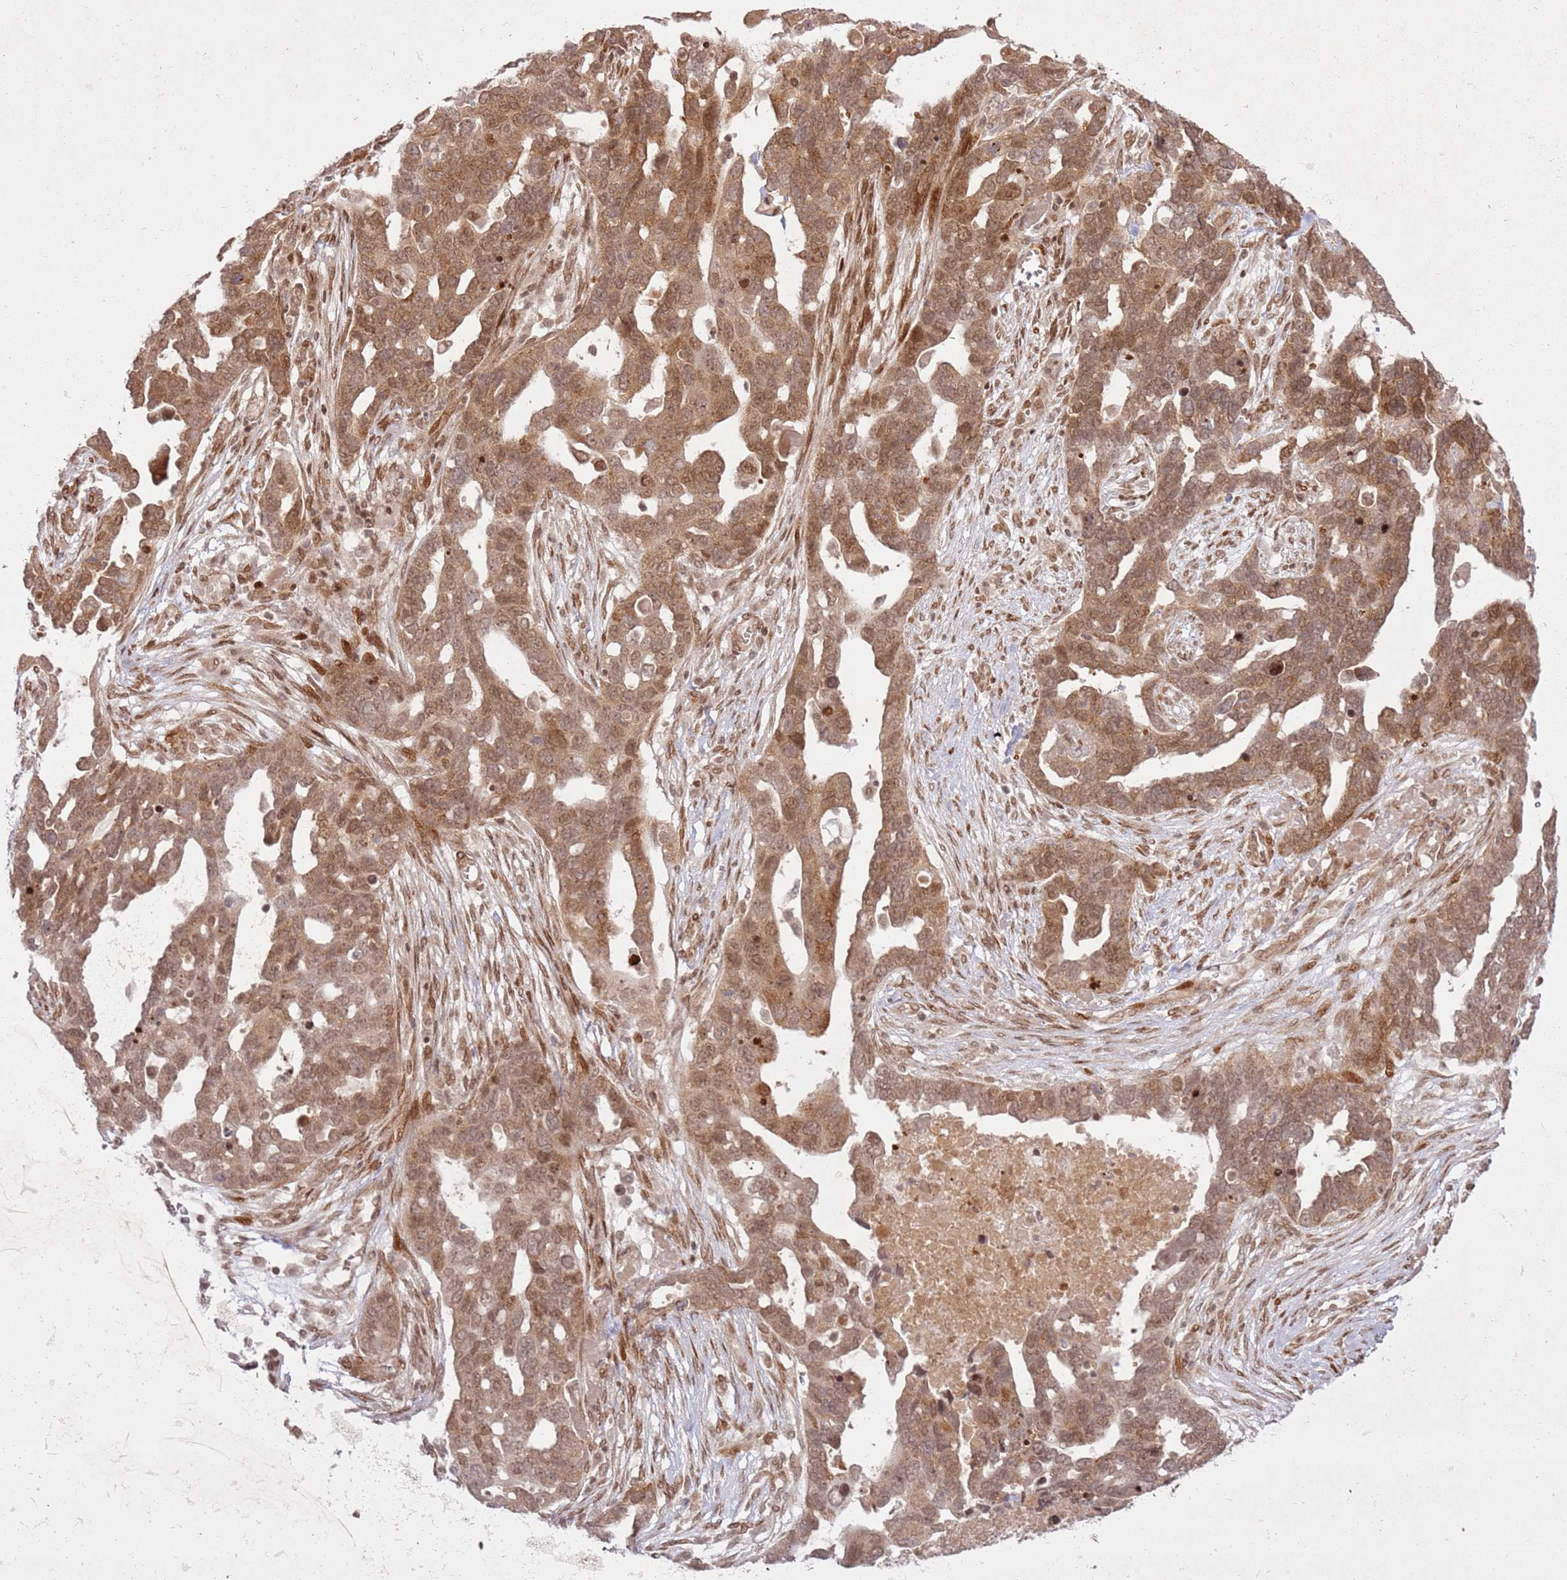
{"staining": {"intensity": "moderate", "quantity": ">75%", "location": "cytoplasmic/membranous,nuclear"}, "tissue": "ovarian cancer", "cell_type": "Tumor cells", "image_type": "cancer", "snomed": [{"axis": "morphology", "description": "Cystadenocarcinoma, serous, NOS"}, {"axis": "topography", "description": "Ovary"}], "caption": "Serous cystadenocarcinoma (ovarian) stained with a protein marker demonstrates moderate staining in tumor cells.", "gene": "KLHL36", "patient": {"sex": "female", "age": 54}}